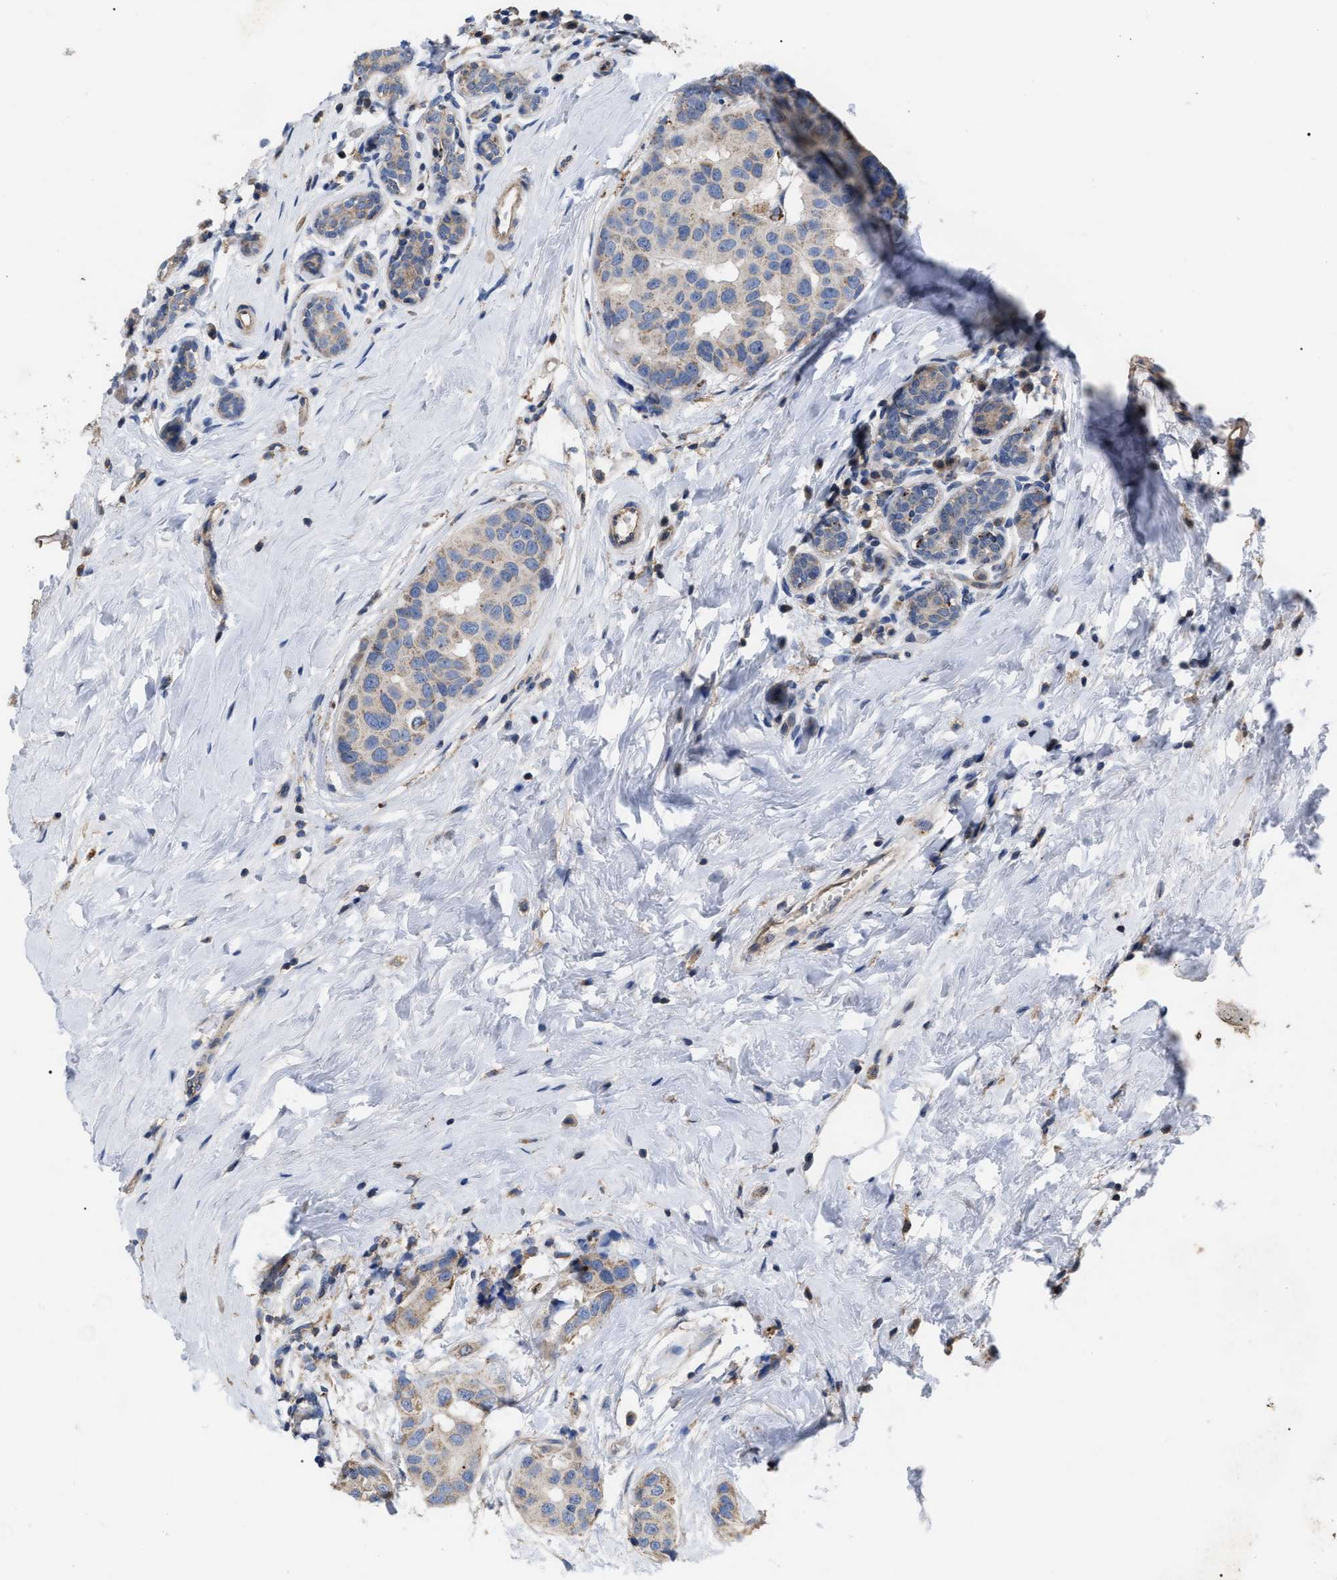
{"staining": {"intensity": "weak", "quantity": "25%-75%", "location": "cytoplasmic/membranous"}, "tissue": "breast cancer", "cell_type": "Tumor cells", "image_type": "cancer", "snomed": [{"axis": "morphology", "description": "Normal tissue, NOS"}, {"axis": "morphology", "description": "Duct carcinoma"}, {"axis": "topography", "description": "Breast"}], "caption": "Protein positivity by immunohistochemistry (IHC) displays weak cytoplasmic/membranous staining in approximately 25%-75% of tumor cells in breast cancer.", "gene": "FAM171A2", "patient": {"sex": "female", "age": 39}}